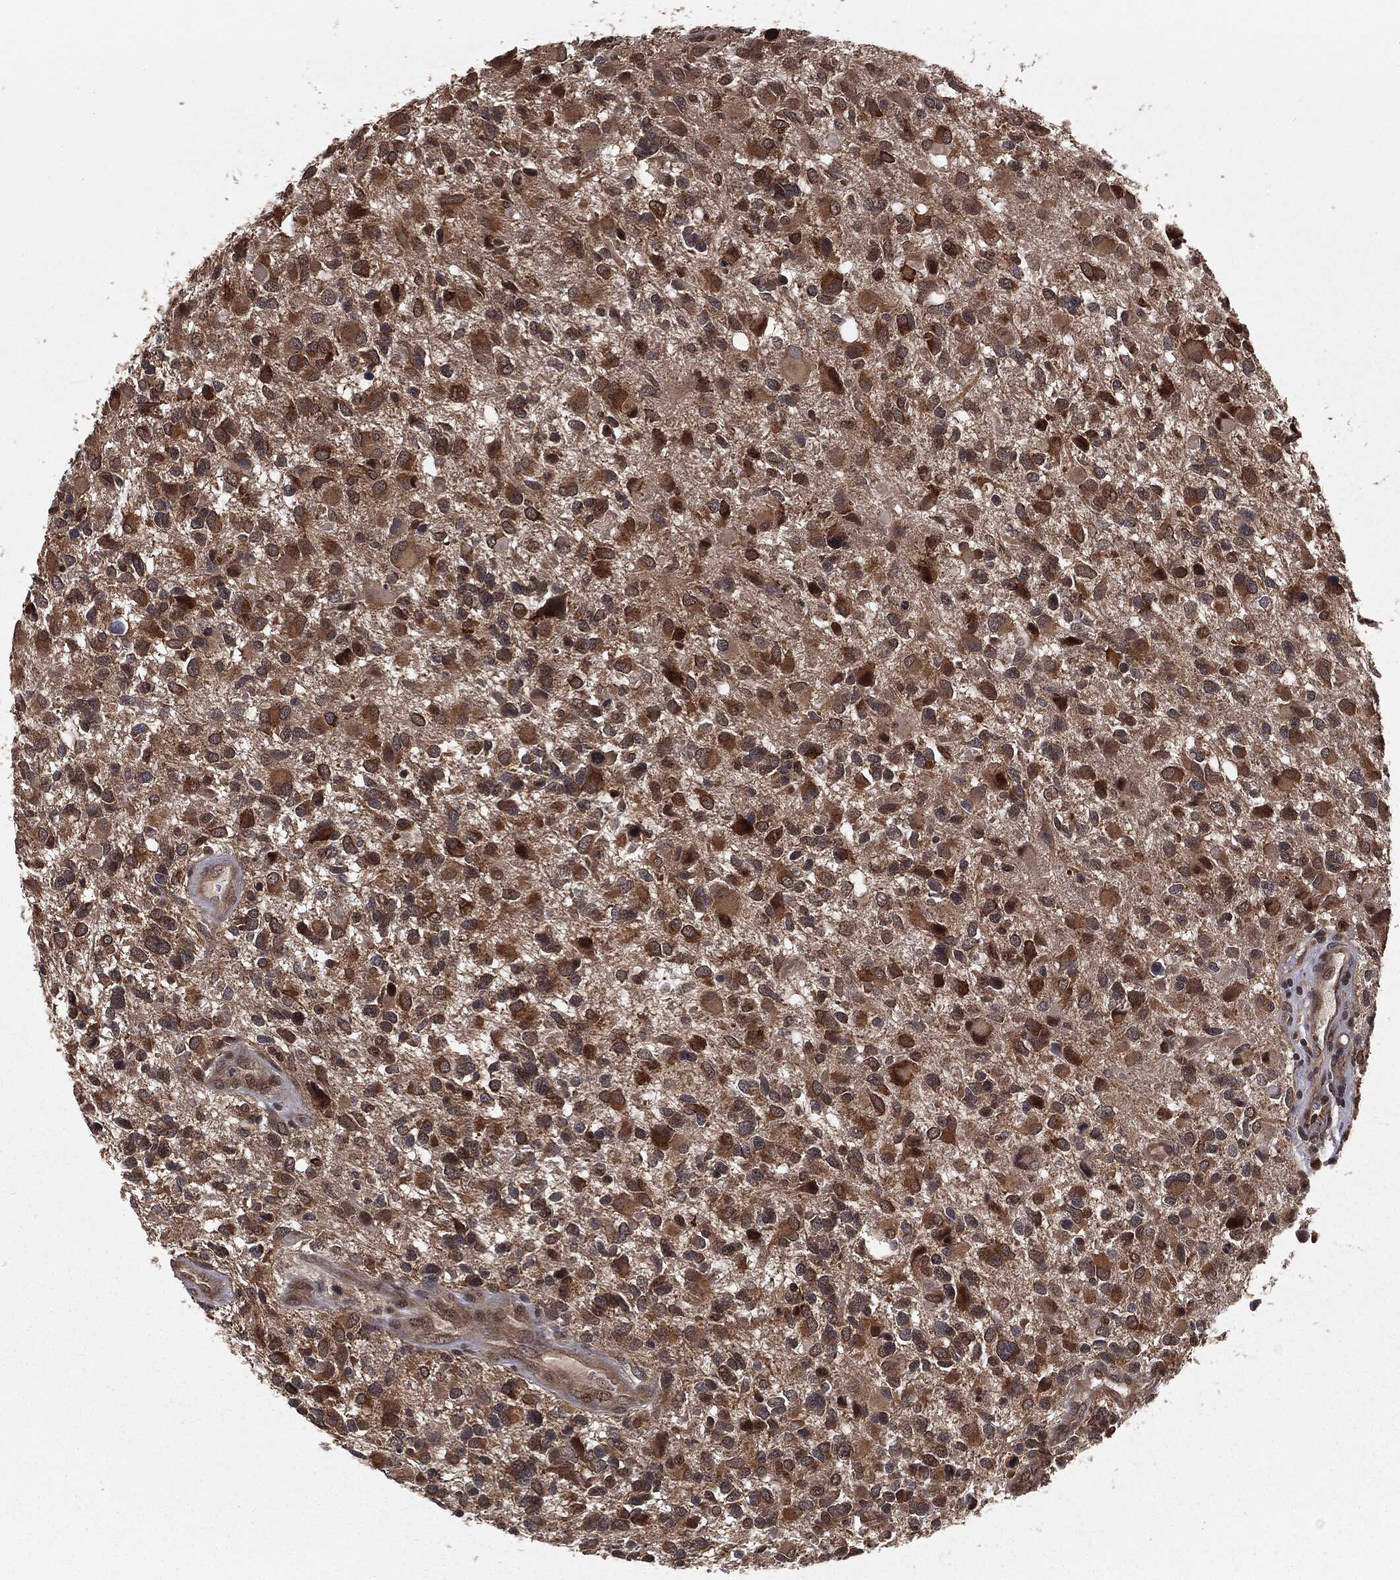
{"staining": {"intensity": "strong", "quantity": ">75%", "location": "cytoplasmic/membranous"}, "tissue": "glioma", "cell_type": "Tumor cells", "image_type": "cancer", "snomed": [{"axis": "morphology", "description": "Glioma, malignant, Low grade"}, {"axis": "topography", "description": "Brain"}], "caption": "A micrograph of human malignant glioma (low-grade) stained for a protein displays strong cytoplasmic/membranous brown staining in tumor cells. The protein of interest is stained brown, and the nuclei are stained in blue (DAB (3,3'-diaminobenzidine) IHC with brightfield microscopy, high magnification).", "gene": "FBXO7", "patient": {"sex": "female", "age": 32}}